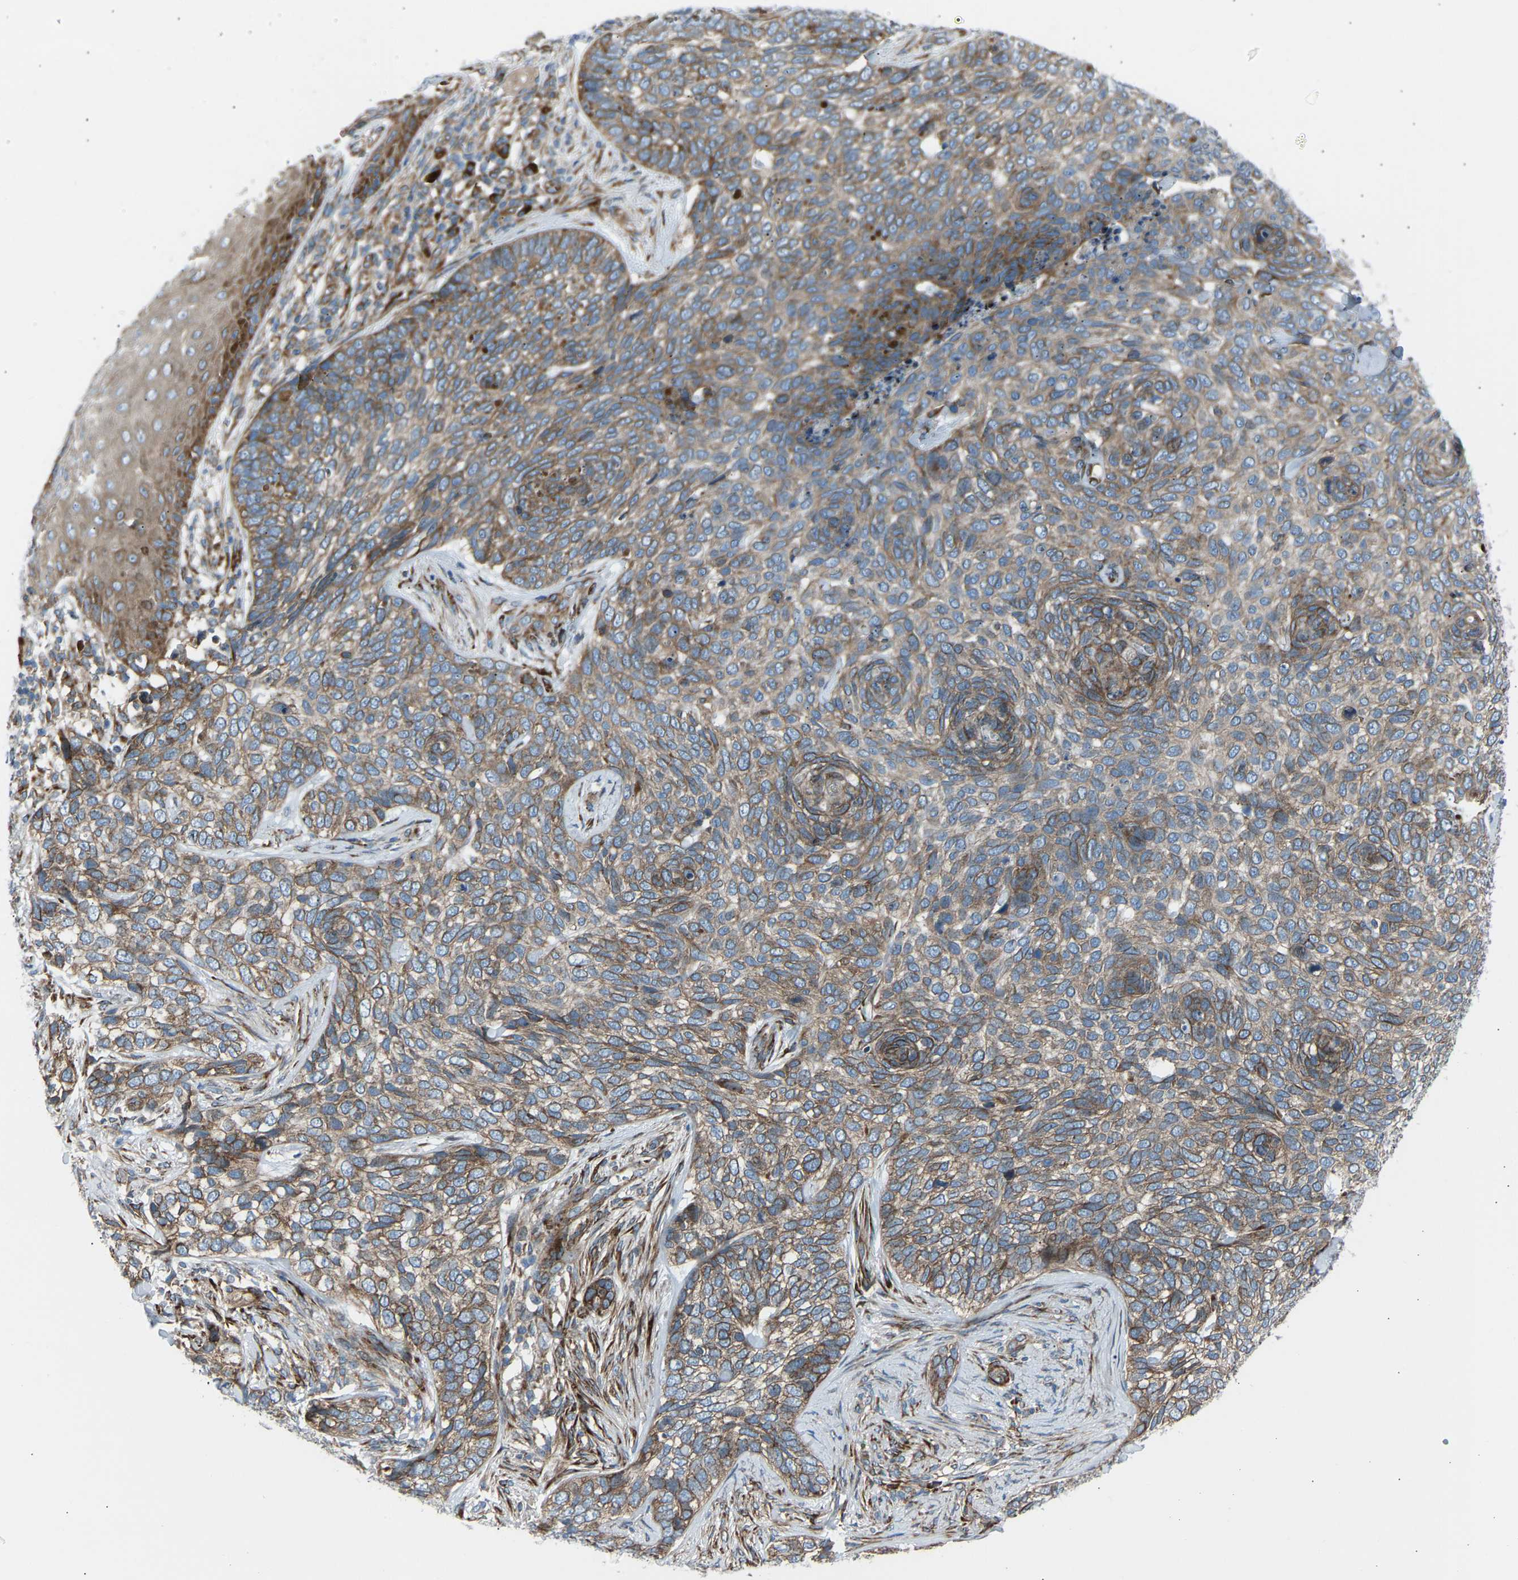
{"staining": {"intensity": "moderate", "quantity": ">75%", "location": "cytoplasmic/membranous"}, "tissue": "skin cancer", "cell_type": "Tumor cells", "image_type": "cancer", "snomed": [{"axis": "morphology", "description": "Basal cell carcinoma"}, {"axis": "topography", "description": "Skin"}], "caption": "Immunohistochemical staining of human skin cancer (basal cell carcinoma) demonstrates medium levels of moderate cytoplasmic/membranous protein staining in approximately >75% of tumor cells.", "gene": "VPS41", "patient": {"sex": "female", "age": 64}}